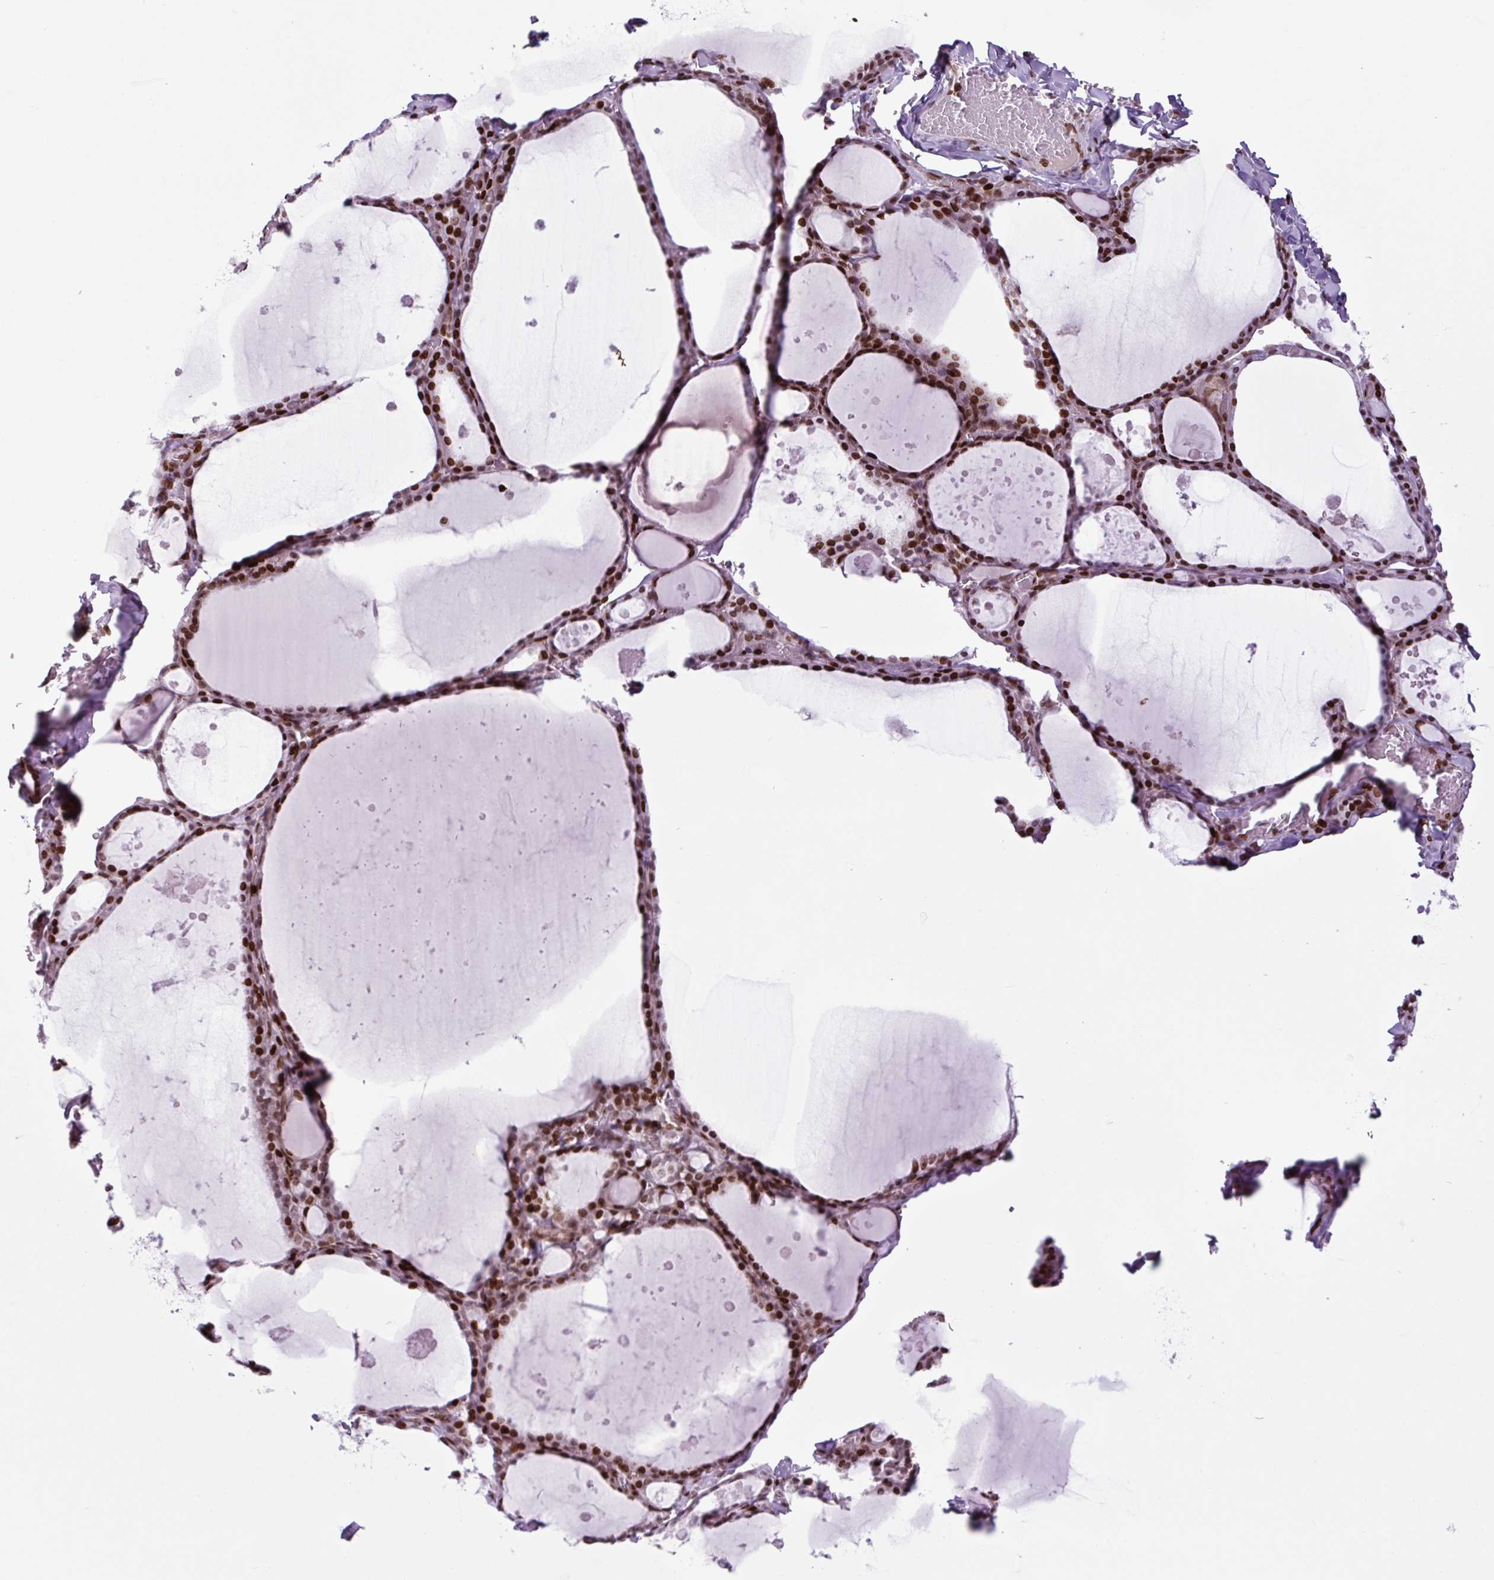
{"staining": {"intensity": "strong", "quantity": ">75%", "location": "nuclear"}, "tissue": "thyroid gland", "cell_type": "Glandular cells", "image_type": "normal", "snomed": [{"axis": "morphology", "description": "Normal tissue, NOS"}, {"axis": "topography", "description": "Thyroid gland"}], "caption": "DAB (3,3'-diaminobenzidine) immunohistochemical staining of normal human thyroid gland shows strong nuclear protein positivity in about >75% of glandular cells.", "gene": "H1", "patient": {"sex": "male", "age": 56}}